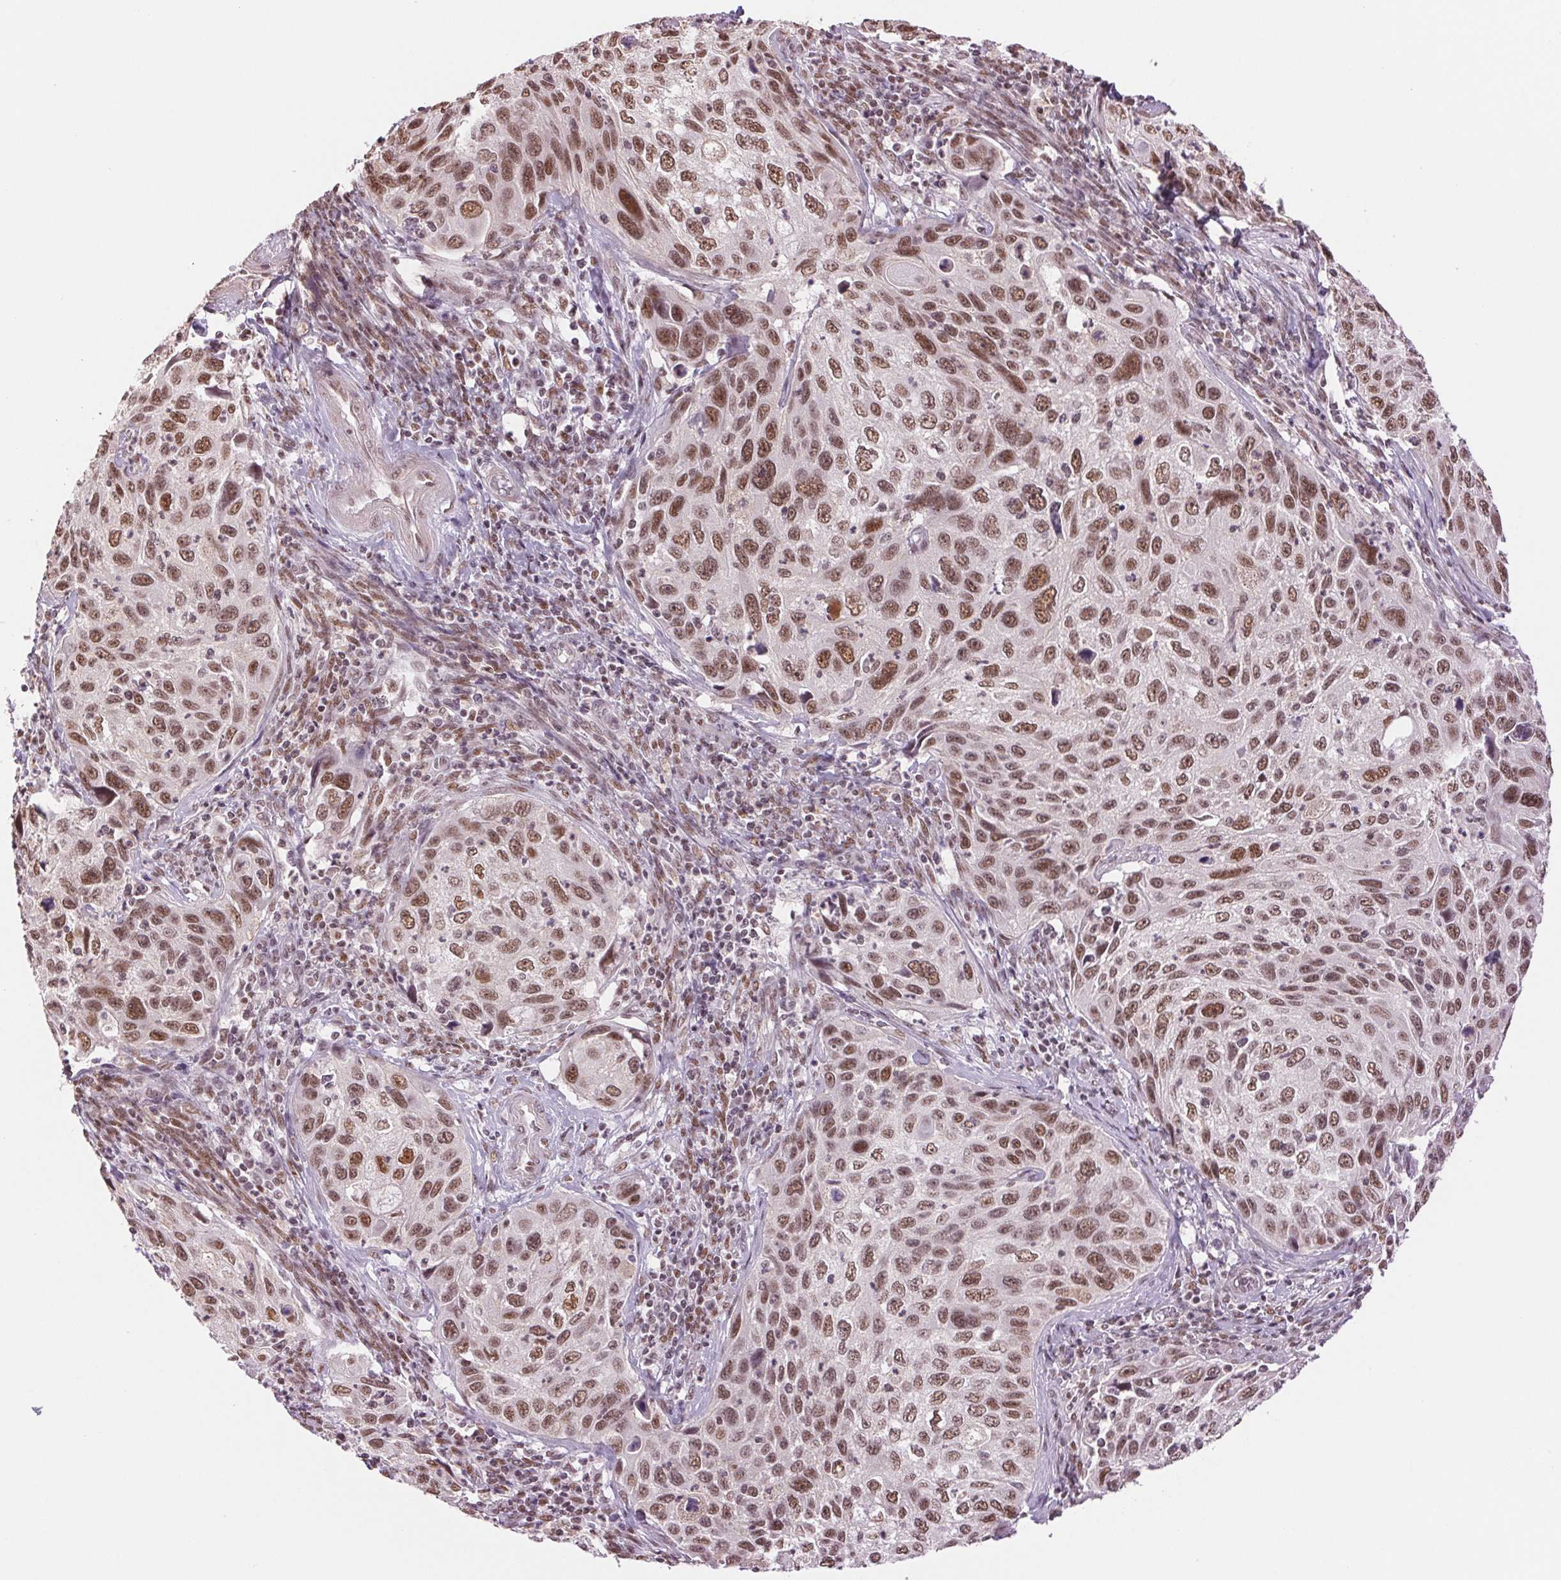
{"staining": {"intensity": "moderate", "quantity": ">75%", "location": "nuclear"}, "tissue": "cervical cancer", "cell_type": "Tumor cells", "image_type": "cancer", "snomed": [{"axis": "morphology", "description": "Squamous cell carcinoma, NOS"}, {"axis": "topography", "description": "Cervix"}], "caption": "An image showing moderate nuclear expression in approximately >75% of tumor cells in squamous cell carcinoma (cervical), as visualized by brown immunohistochemical staining.", "gene": "RPRD1B", "patient": {"sex": "female", "age": 70}}